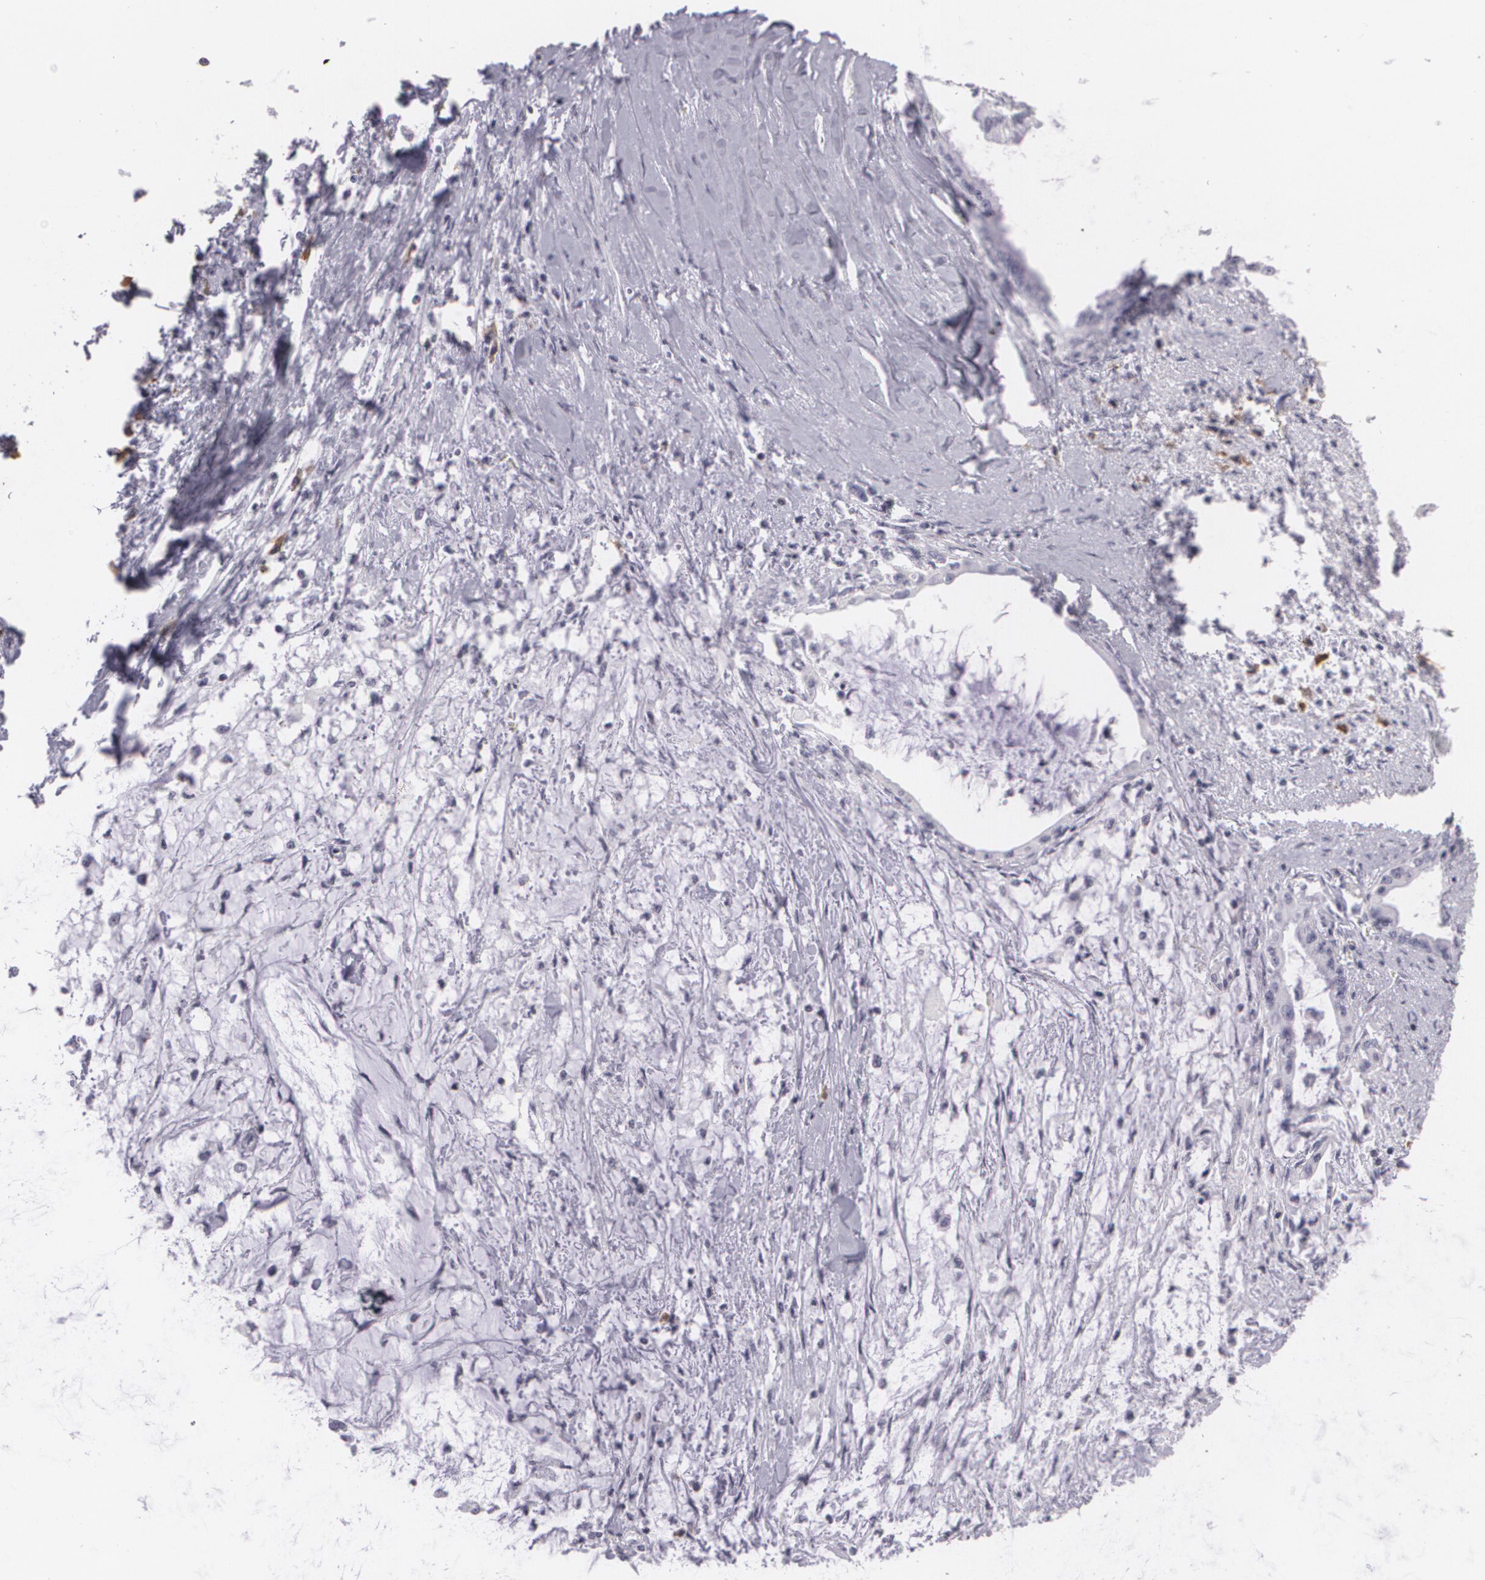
{"staining": {"intensity": "negative", "quantity": "none", "location": "none"}, "tissue": "pancreatic cancer", "cell_type": "Tumor cells", "image_type": "cancer", "snomed": [{"axis": "morphology", "description": "Adenocarcinoma, NOS"}, {"axis": "topography", "description": "Pancreas"}], "caption": "Pancreatic cancer (adenocarcinoma) stained for a protein using IHC displays no expression tumor cells.", "gene": "MAP2", "patient": {"sex": "female", "age": 64}}